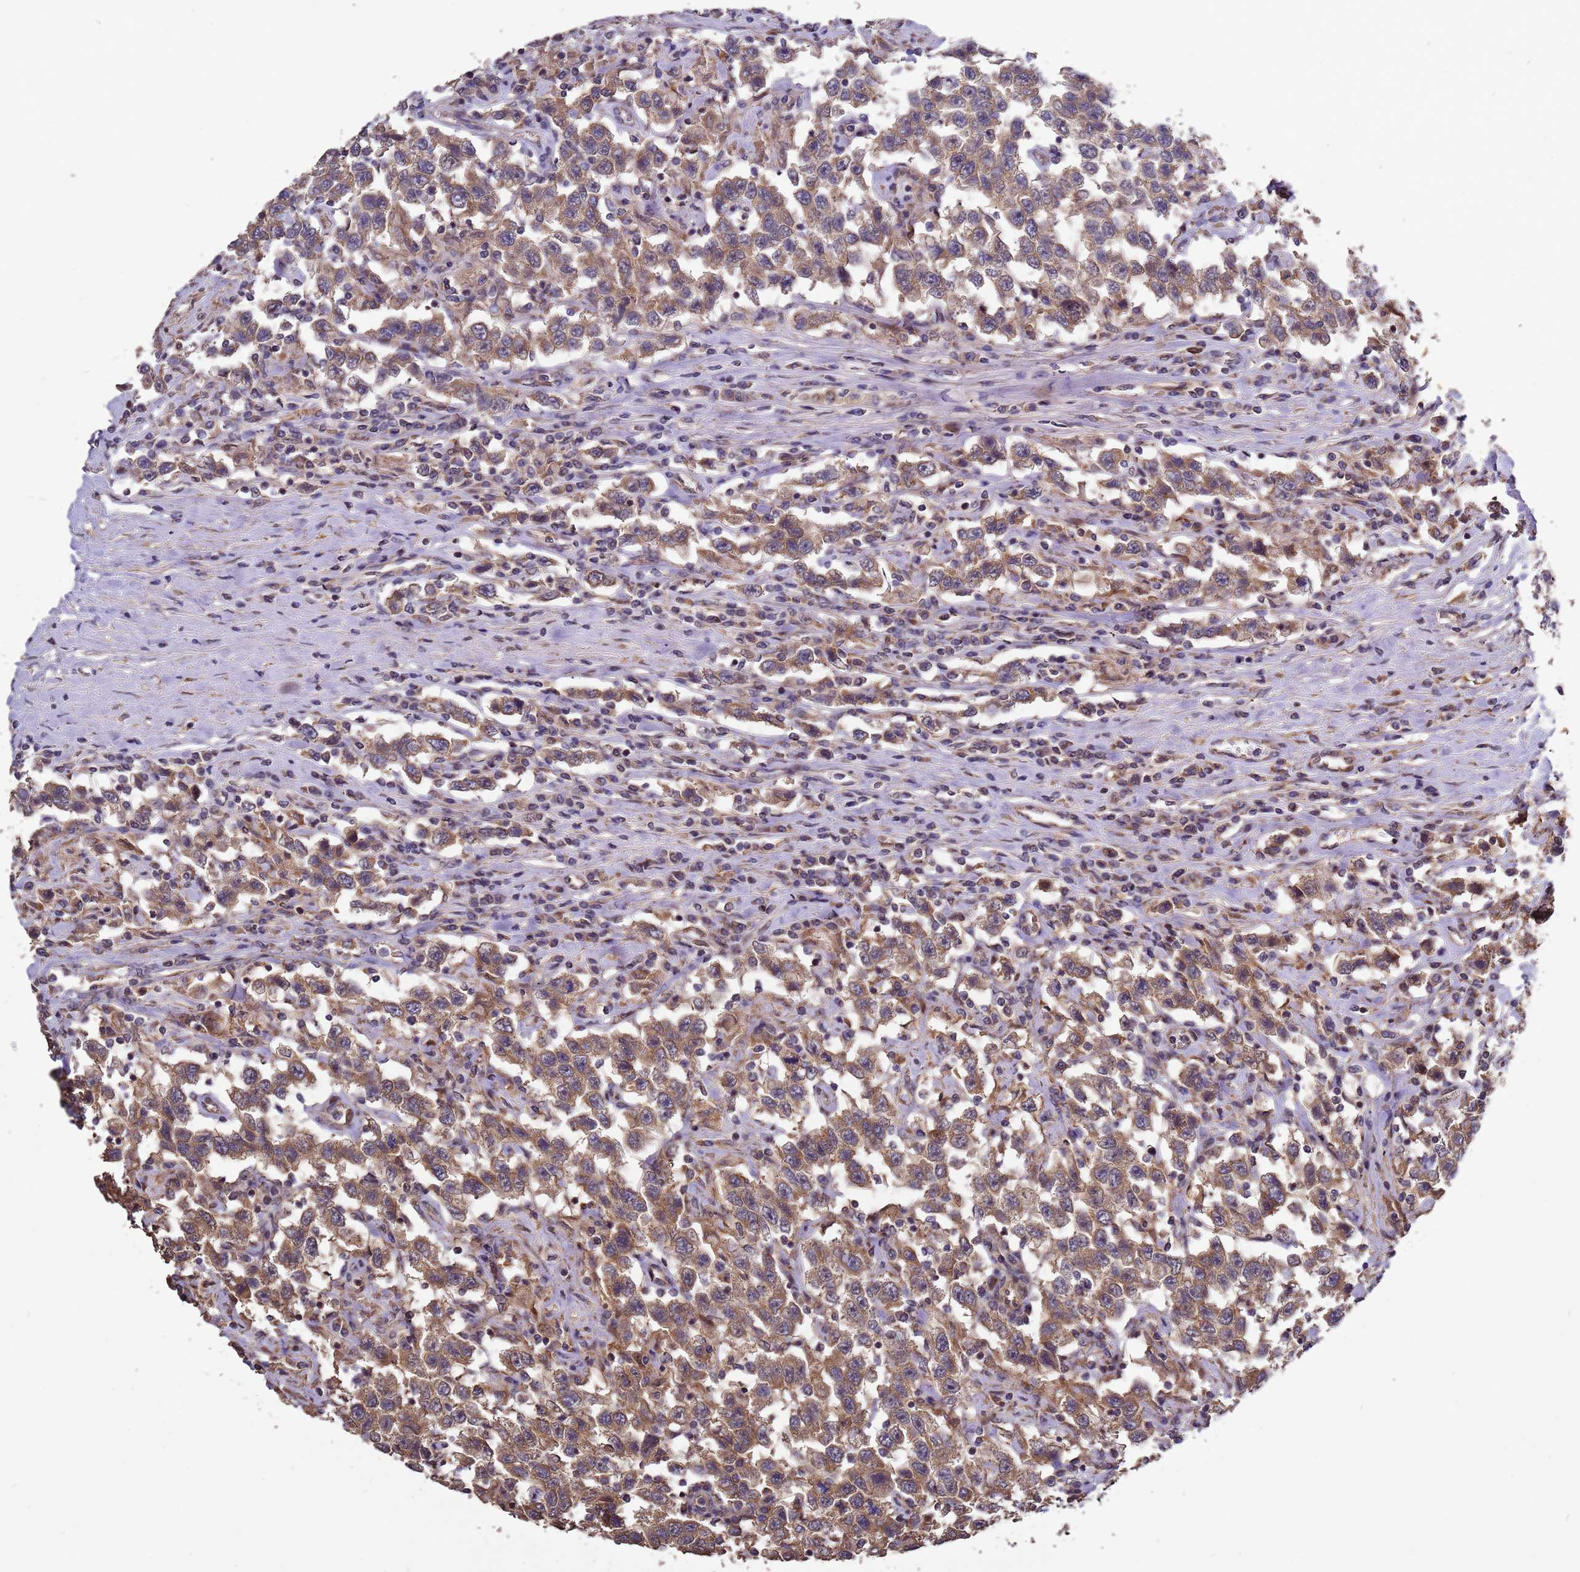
{"staining": {"intensity": "moderate", "quantity": ">75%", "location": "cytoplasmic/membranous"}, "tissue": "testis cancer", "cell_type": "Tumor cells", "image_type": "cancer", "snomed": [{"axis": "morphology", "description": "Seminoma, NOS"}, {"axis": "topography", "description": "Testis"}], "caption": "DAB (3,3'-diaminobenzidine) immunohistochemical staining of seminoma (testis) shows moderate cytoplasmic/membranous protein expression in about >75% of tumor cells.", "gene": "RSPRY1", "patient": {"sex": "male", "age": 41}}